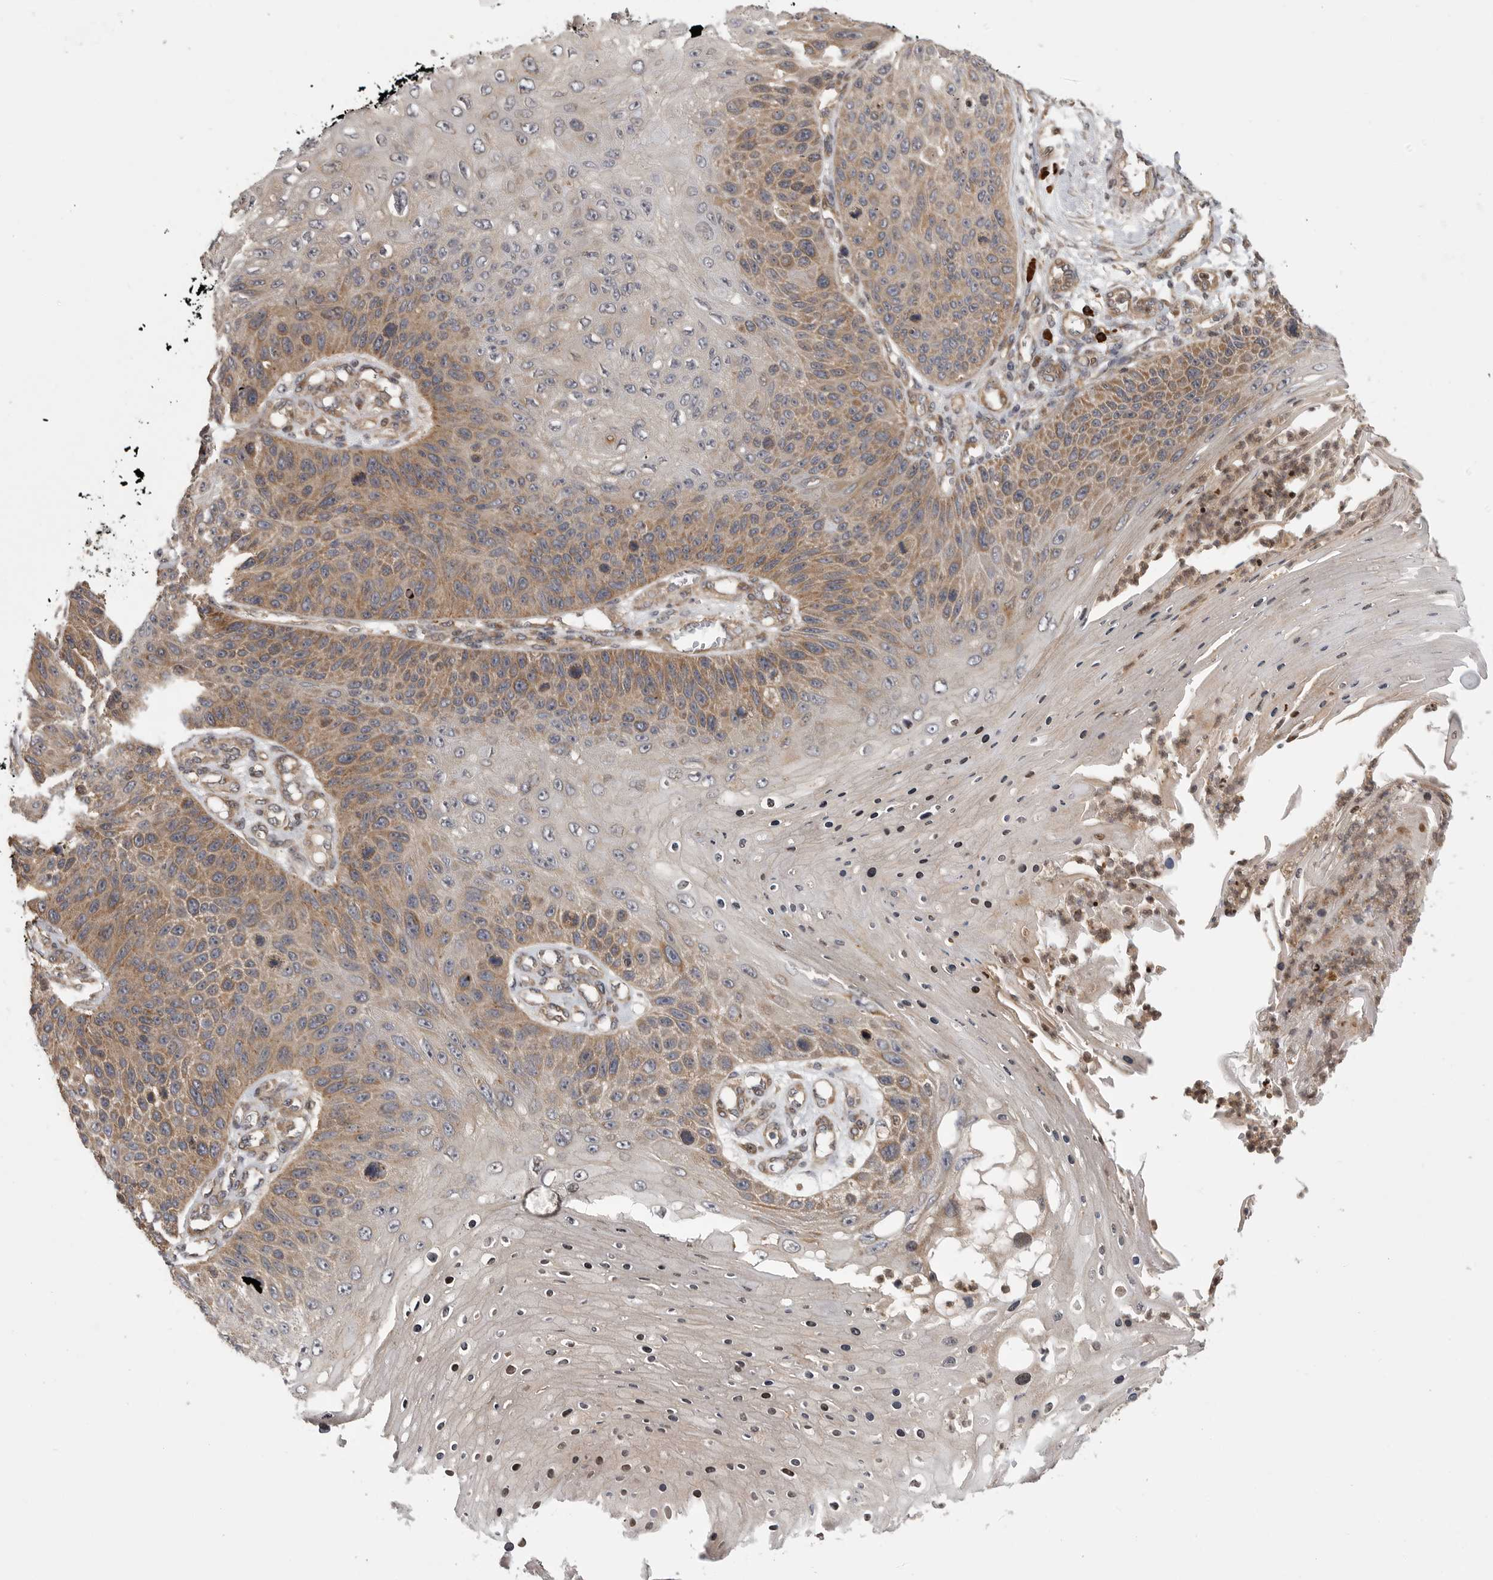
{"staining": {"intensity": "moderate", "quantity": ">75%", "location": "cytoplasmic/membranous"}, "tissue": "skin cancer", "cell_type": "Tumor cells", "image_type": "cancer", "snomed": [{"axis": "morphology", "description": "Squamous cell carcinoma, NOS"}, {"axis": "topography", "description": "Skin"}], "caption": "Skin squamous cell carcinoma tissue exhibits moderate cytoplasmic/membranous expression in about >75% of tumor cells (IHC, brightfield microscopy, high magnification).", "gene": "OXR1", "patient": {"sex": "female", "age": 88}}